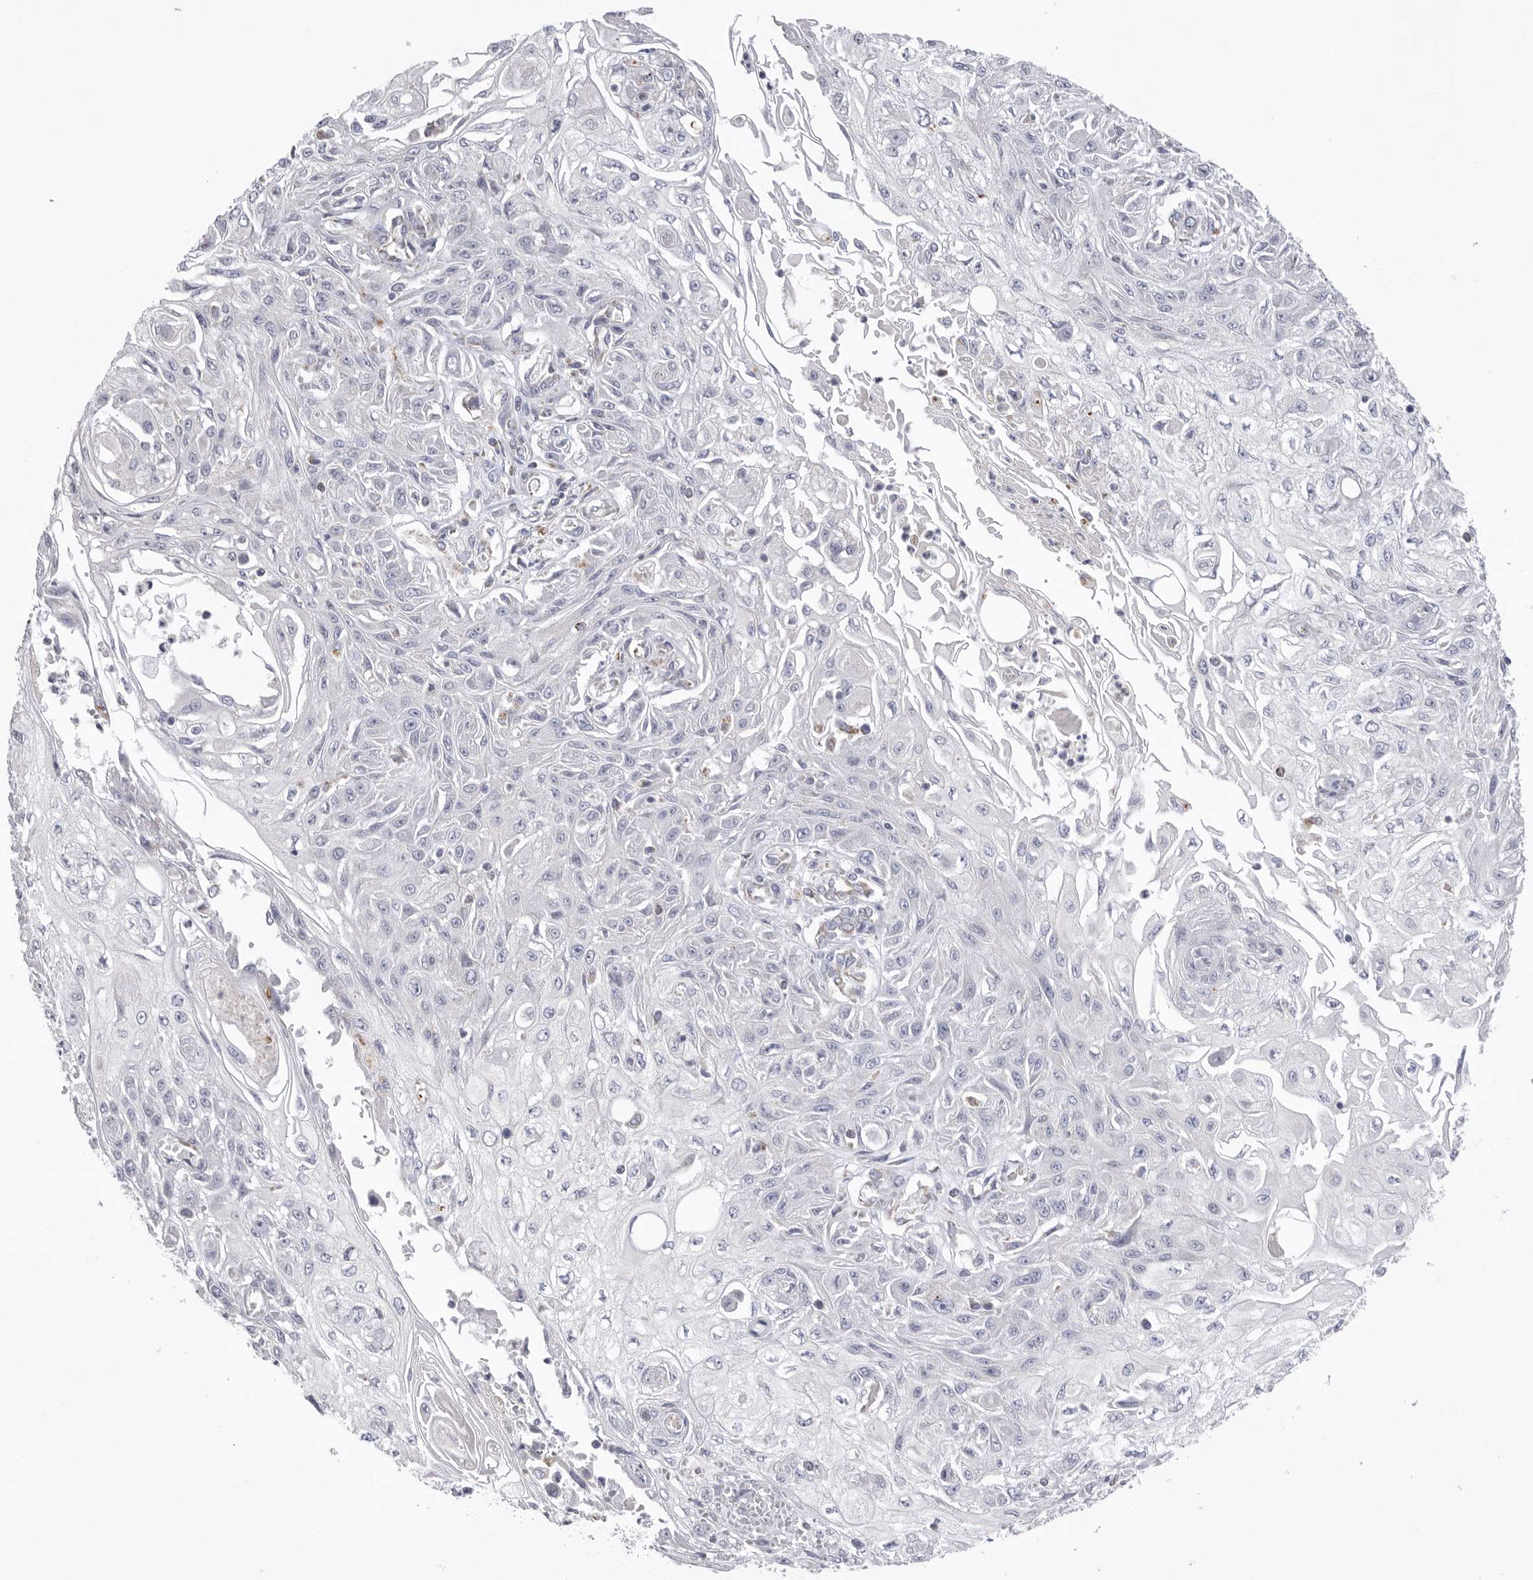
{"staining": {"intensity": "negative", "quantity": "none", "location": "none"}, "tissue": "skin cancer", "cell_type": "Tumor cells", "image_type": "cancer", "snomed": [{"axis": "morphology", "description": "Squamous cell carcinoma, NOS"}, {"axis": "morphology", "description": "Squamous cell carcinoma, metastatic, NOS"}, {"axis": "topography", "description": "Skin"}, {"axis": "topography", "description": "Lymph node"}], "caption": "Image shows no protein expression in tumor cells of skin metastatic squamous cell carcinoma tissue.", "gene": "VDAC3", "patient": {"sex": "male", "age": 75}}